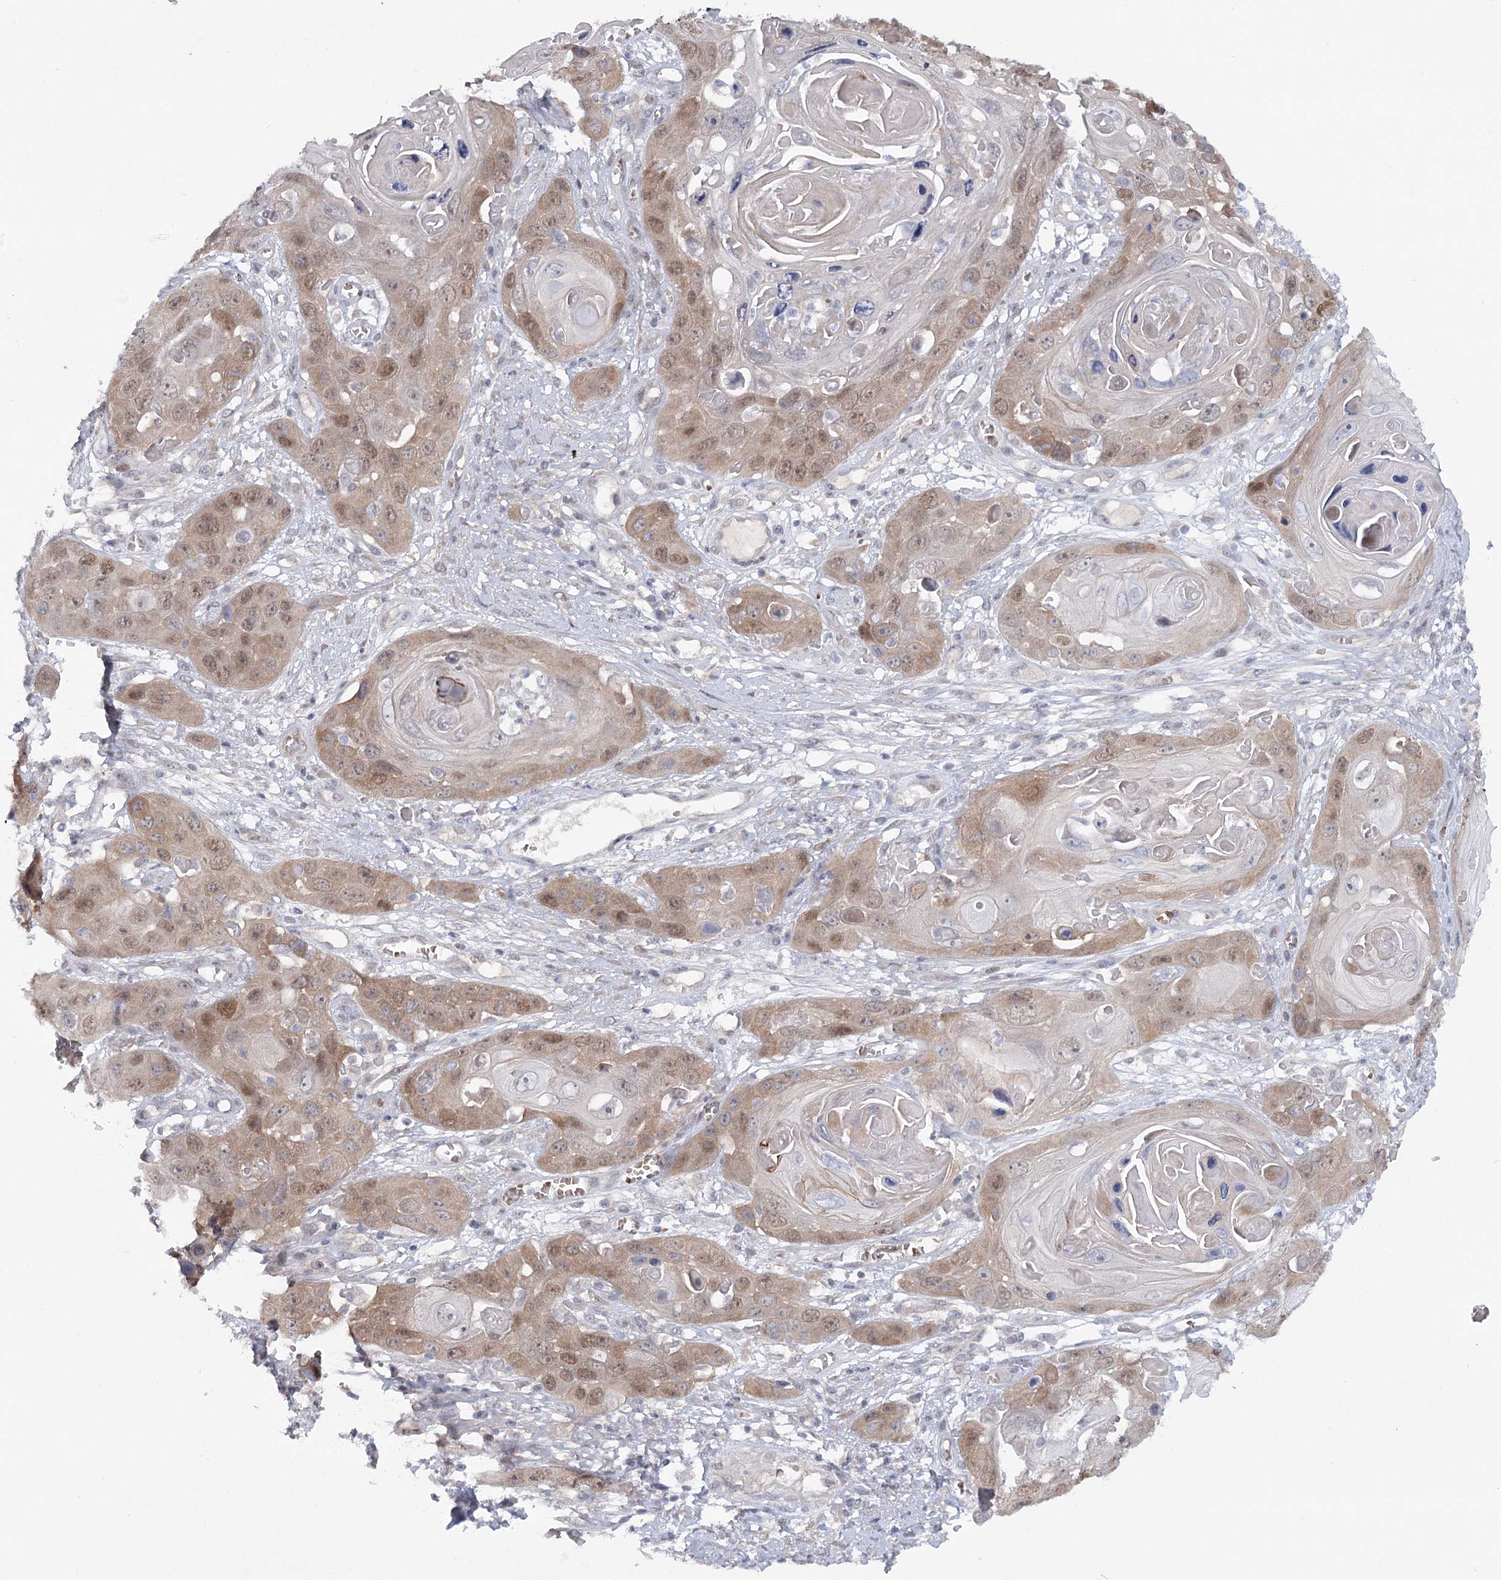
{"staining": {"intensity": "moderate", "quantity": "25%-75%", "location": "cytoplasmic/membranous,nuclear"}, "tissue": "skin cancer", "cell_type": "Tumor cells", "image_type": "cancer", "snomed": [{"axis": "morphology", "description": "Squamous cell carcinoma, NOS"}, {"axis": "topography", "description": "Skin"}], "caption": "A brown stain highlights moderate cytoplasmic/membranous and nuclear expression of a protein in human skin cancer tumor cells. The staining is performed using DAB (3,3'-diaminobenzidine) brown chromogen to label protein expression. The nuclei are counter-stained blue using hematoxylin.", "gene": "MAP3K13", "patient": {"sex": "male", "age": 55}}